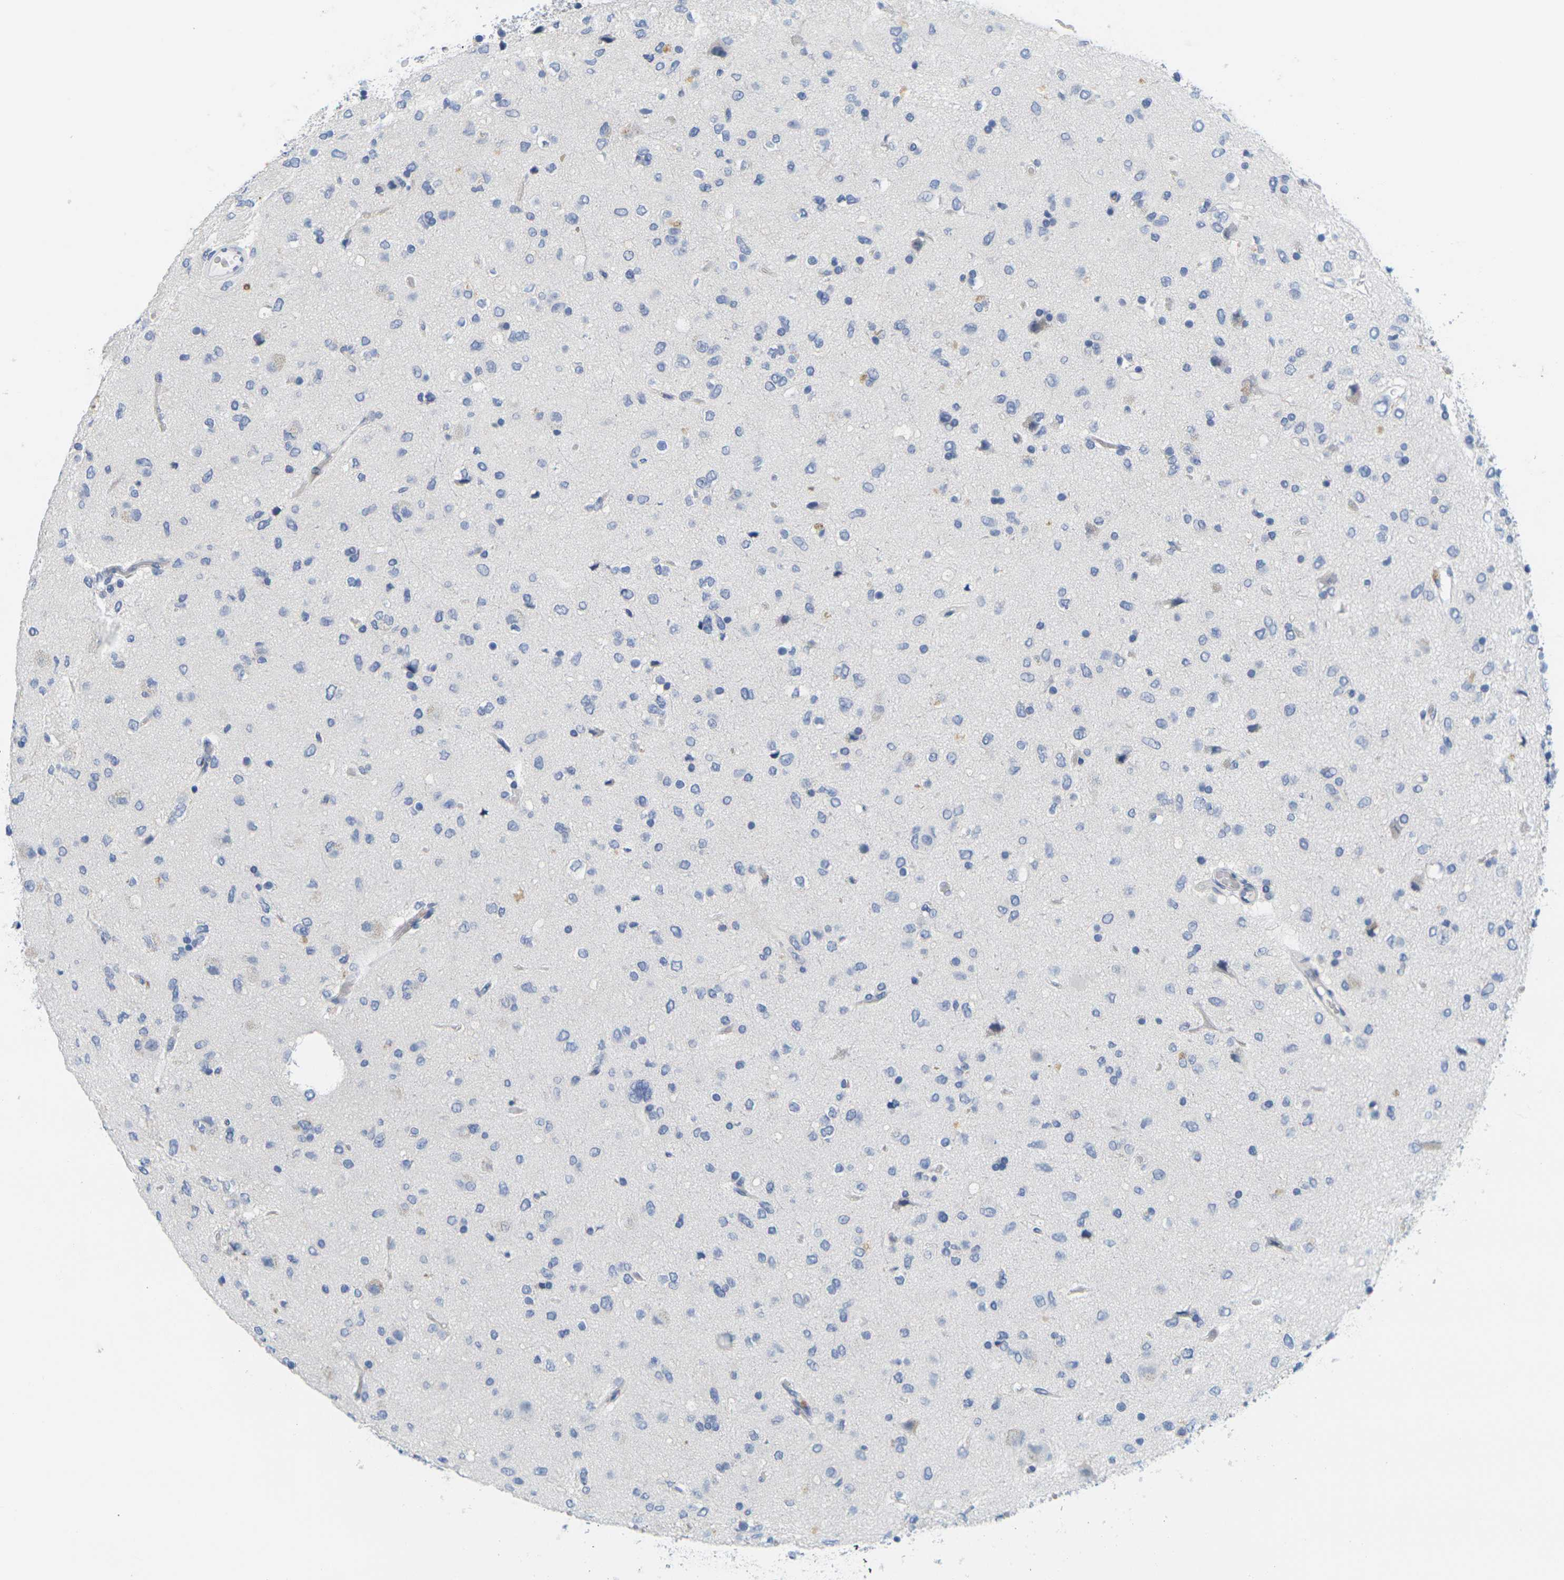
{"staining": {"intensity": "weak", "quantity": "<25%", "location": "cytoplasmic/membranous"}, "tissue": "glioma", "cell_type": "Tumor cells", "image_type": "cancer", "snomed": [{"axis": "morphology", "description": "Glioma, malignant, Low grade"}, {"axis": "topography", "description": "Brain"}], "caption": "Glioma was stained to show a protein in brown. There is no significant positivity in tumor cells.", "gene": "HLA-DOB", "patient": {"sex": "male", "age": 77}}